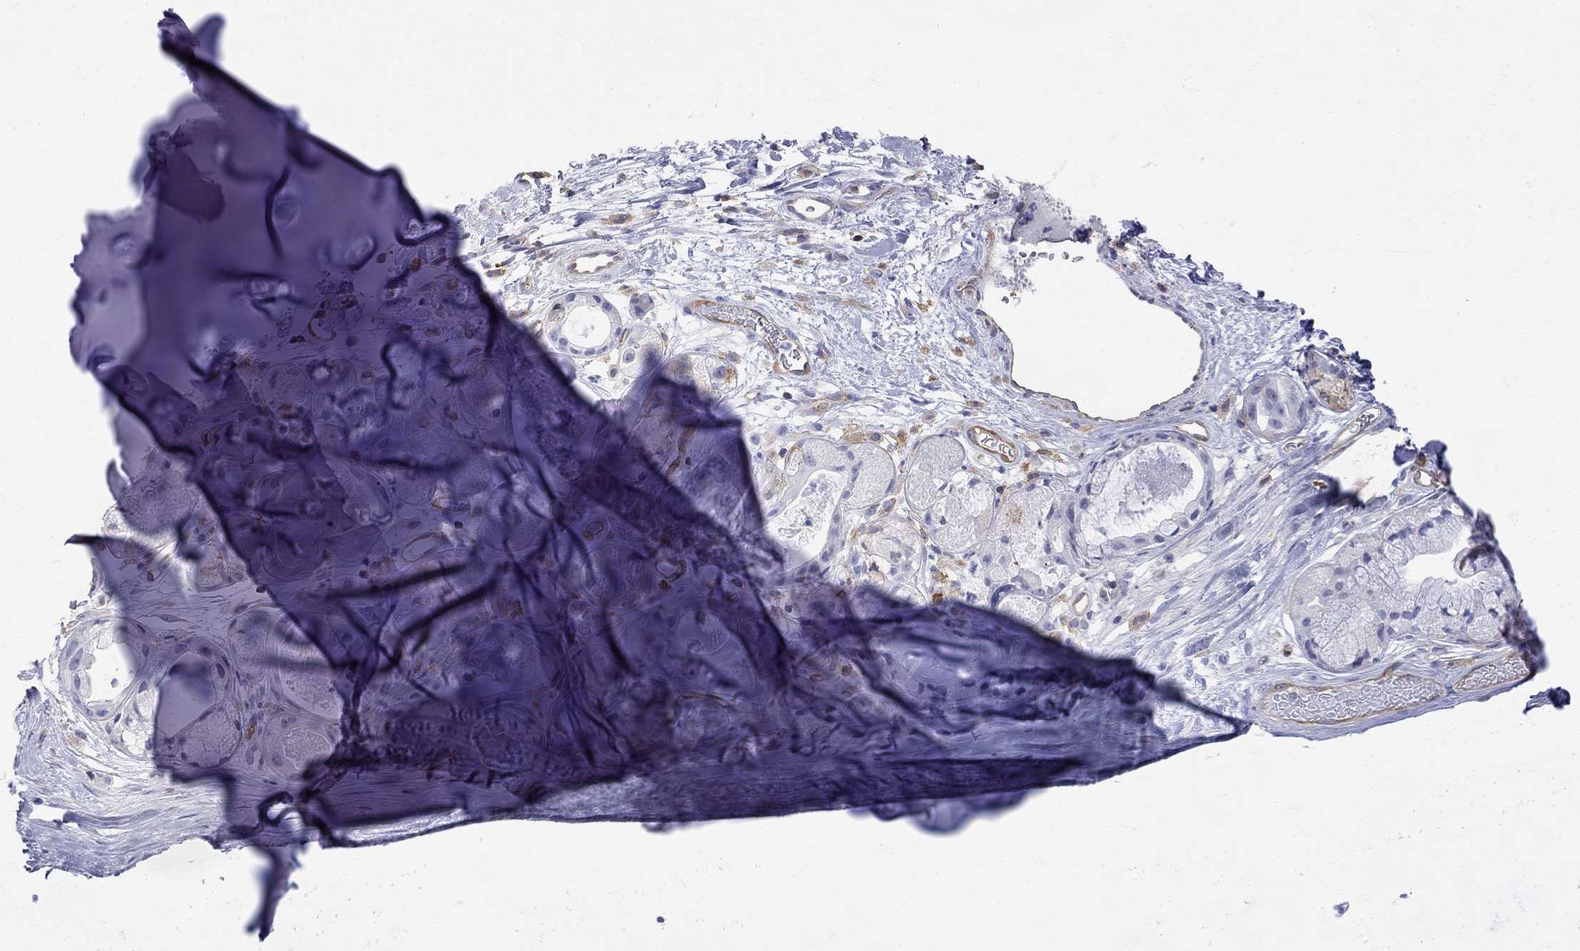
{"staining": {"intensity": "negative", "quantity": "none", "location": "none"}, "tissue": "soft tissue", "cell_type": "Chondrocytes", "image_type": "normal", "snomed": [{"axis": "morphology", "description": "Normal tissue, NOS"}, {"axis": "topography", "description": "Cartilage tissue"}], "caption": "High magnification brightfield microscopy of benign soft tissue stained with DAB (brown) and counterstained with hematoxylin (blue): chondrocytes show no significant positivity. (DAB (3,3'-diaminobenzidine) immunohistochemistry (IHC) with hematoxylin counter stain).", "gene": "ABI3", "patient": {"sex": "male", "age": 81}}